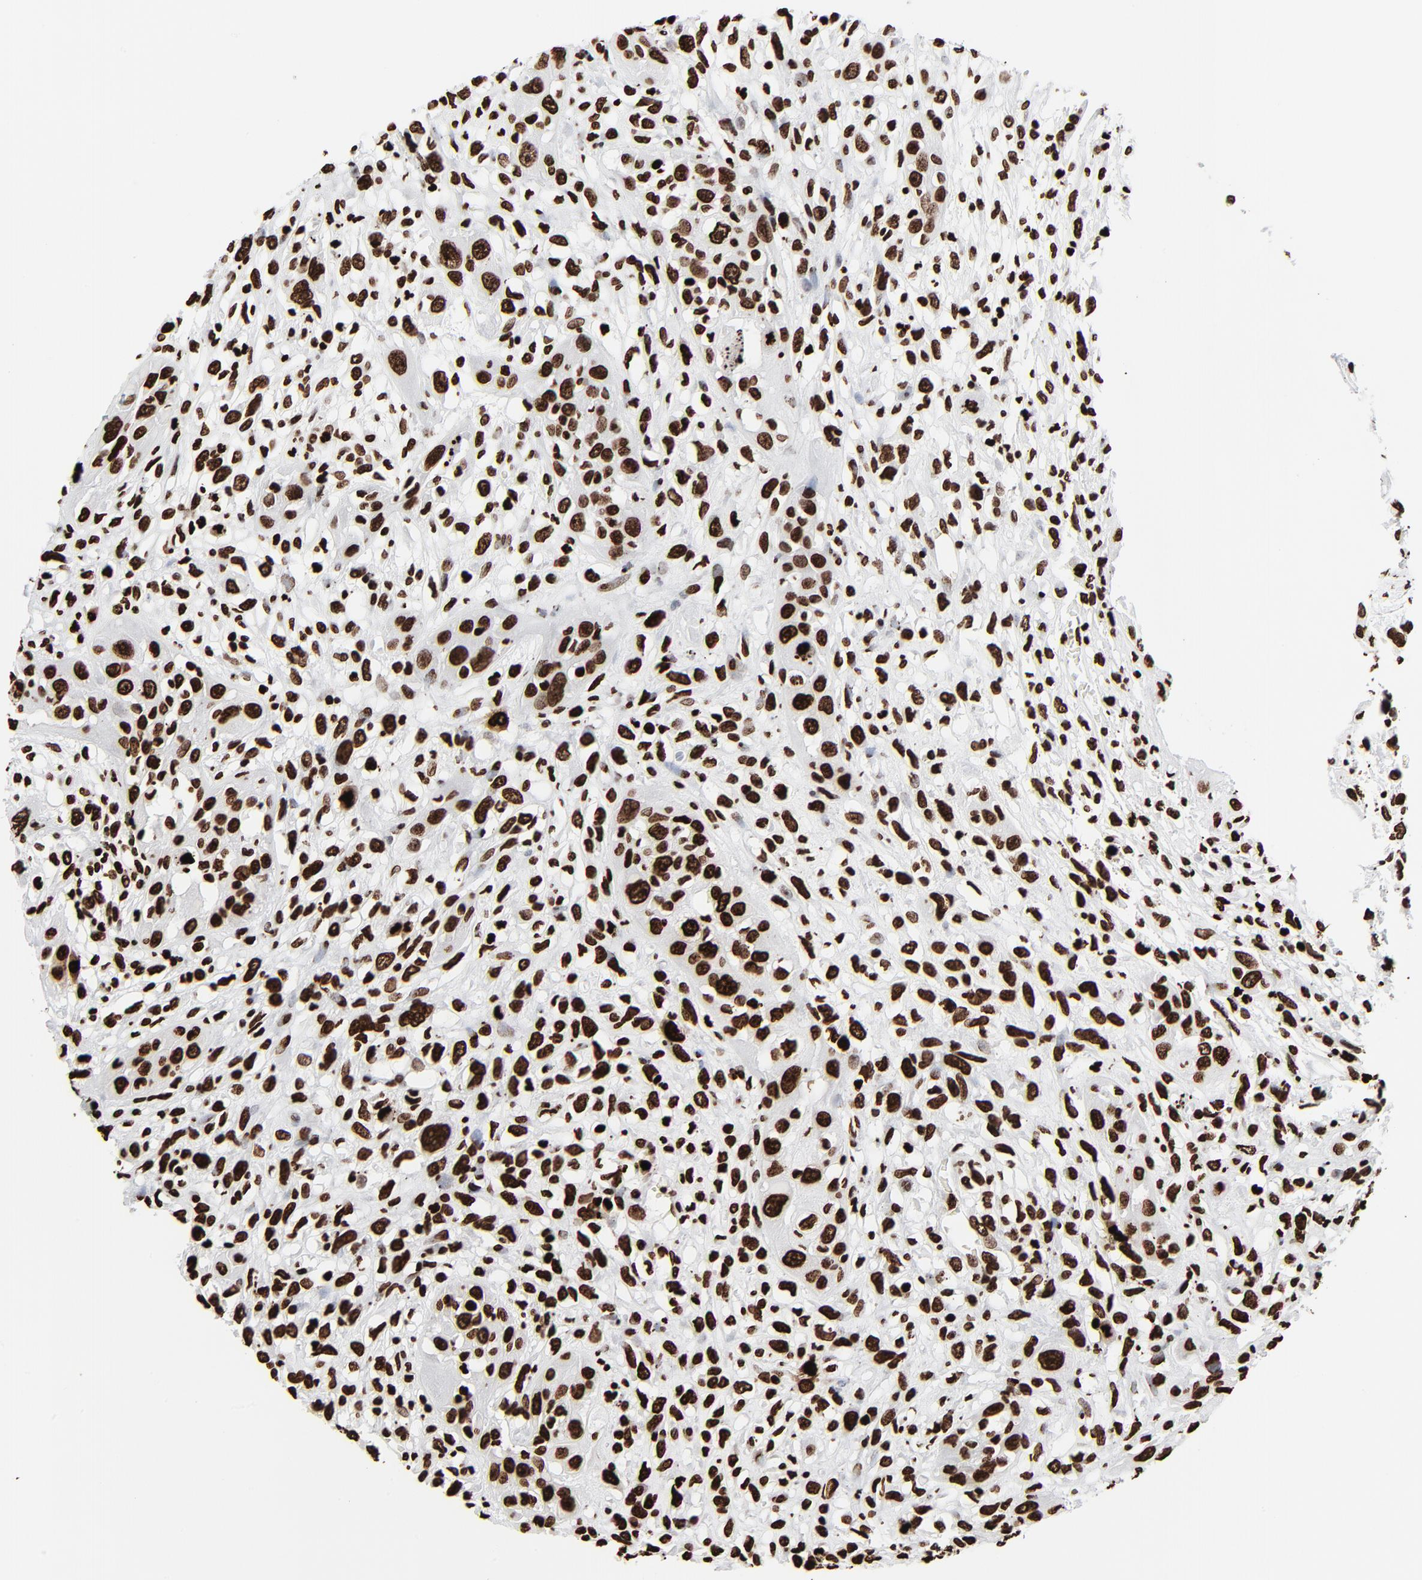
{"staining": {"intensity": "strong", "quantity": ">75%", "location": "nuclear"}, "tissue": "head and neck cancer", "cell_type": "Tumor cells", "image_type": "cancer", "snomed": [{"axis": "morphology", "description": "Necrosis, NOS"}, {"axis": "morphology", "description": "Neoplasm, malignant, NOS"}, {"axis": "topography", "description": "Salivary gland"}, {"axis": "topography", "description": "Head-Neck"}], "caption": "This image reveals head and neck cancer stained with immunohistochemistry to label a protein in brown. The nuclear of tumor cells show strong positivity for the protein. Nuclei are counter-stained blue.", "gene": "H3-4", "patient": {"sex": "male", "age": 43}}